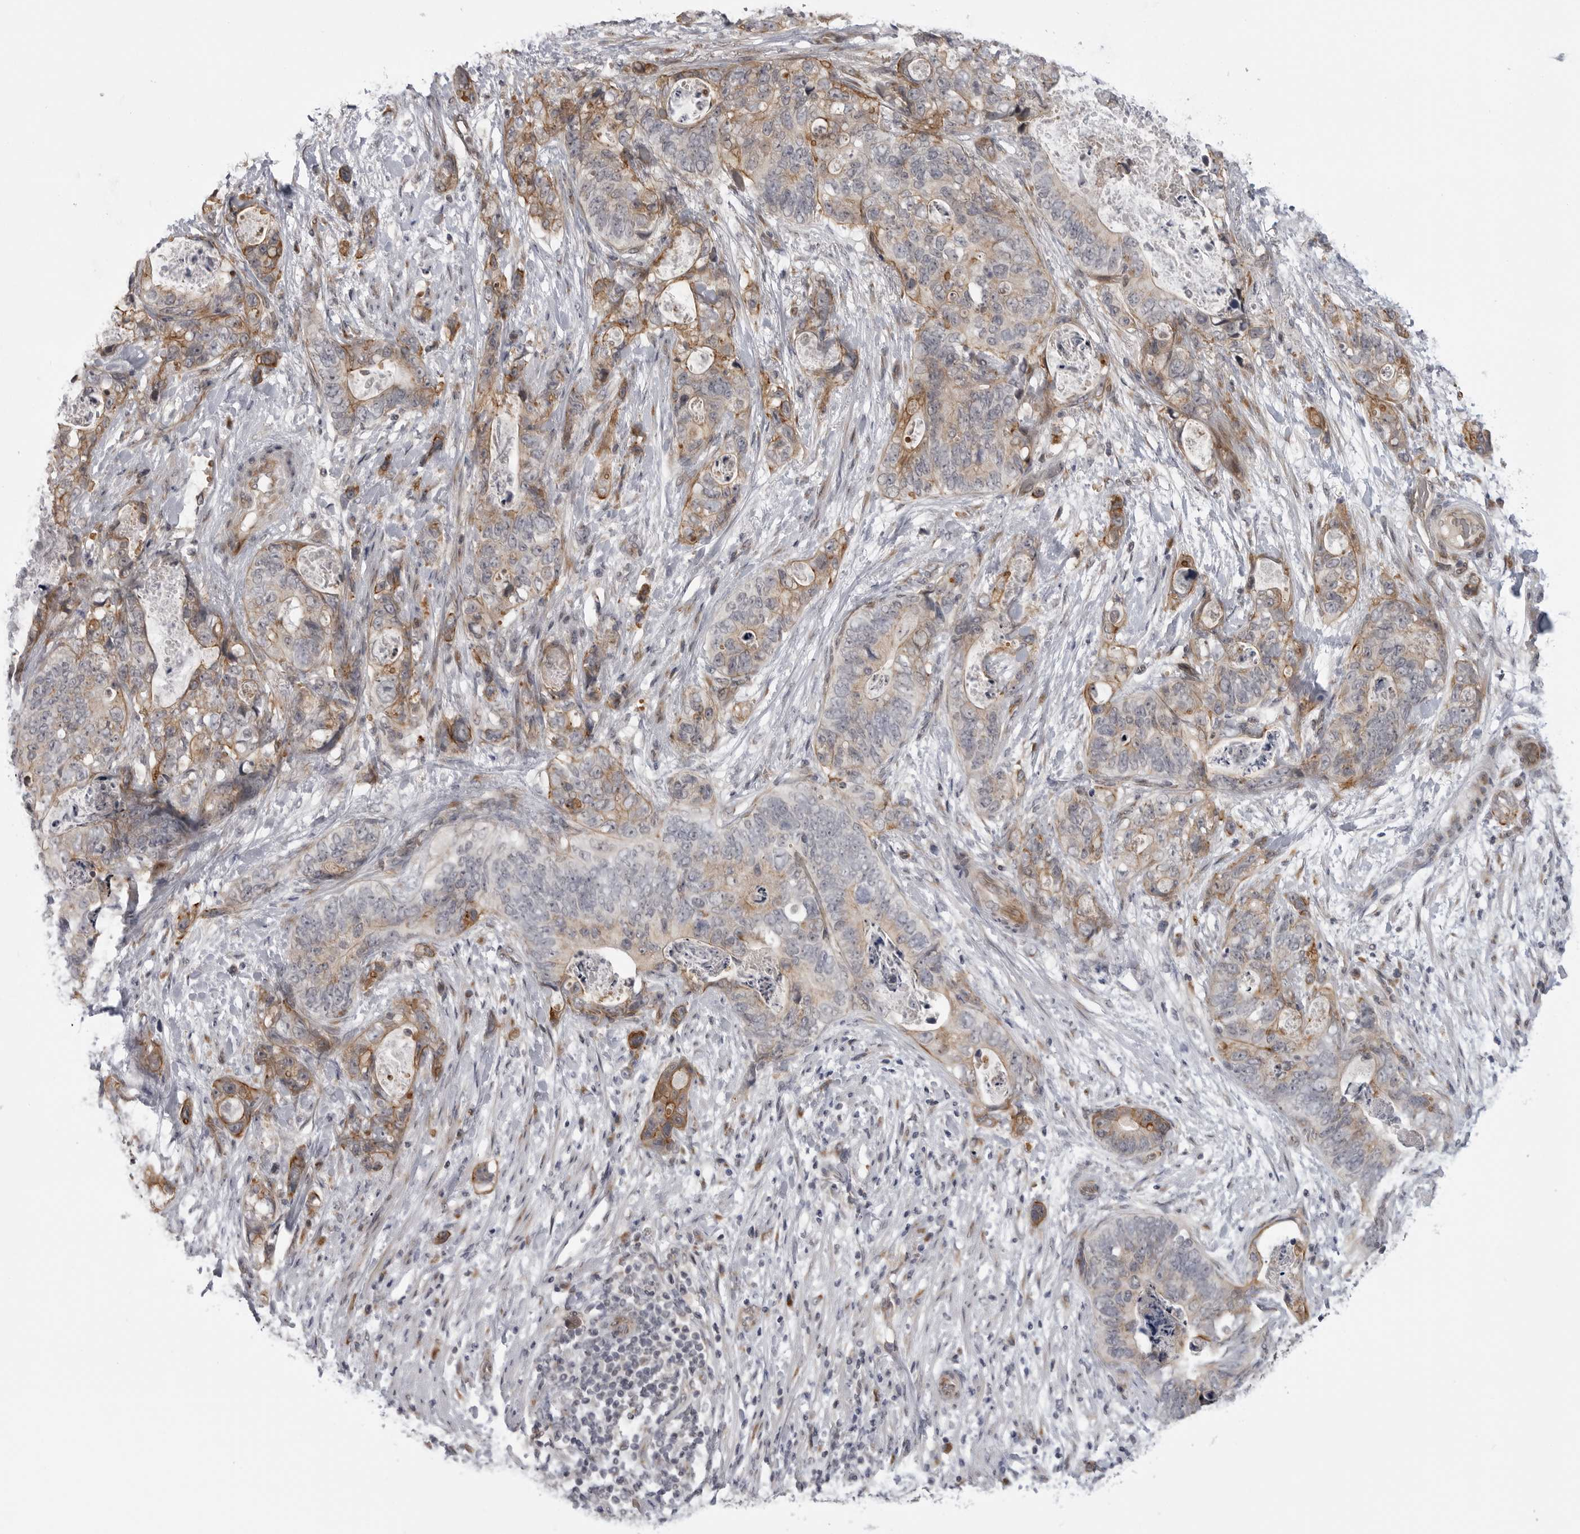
{"staining": {"intensity": "moderate", "quantity": ">75%", "location": "cytoplasmic/membranous"}, "tissue": "stomach cancer", "cell_type": "Tumor cells", "image_type": "cancer", "snomed": [{"axis": "morphology", "description": "Normal tissue, NOS"}, {"axis": "morphology", "description": "Adenocarcinoma, NOS"}, {"axis": "topography", "description": "Stomach"}], "caption": "Human stomach cancer (adenocarcinoma) stained with a brown dye reveals moderate cytoplasmic/membranous positive positivity in approximately >75% of tumor cells.", "gene": "LRRC45", "patient": {"sex": "female", "age": 89}}